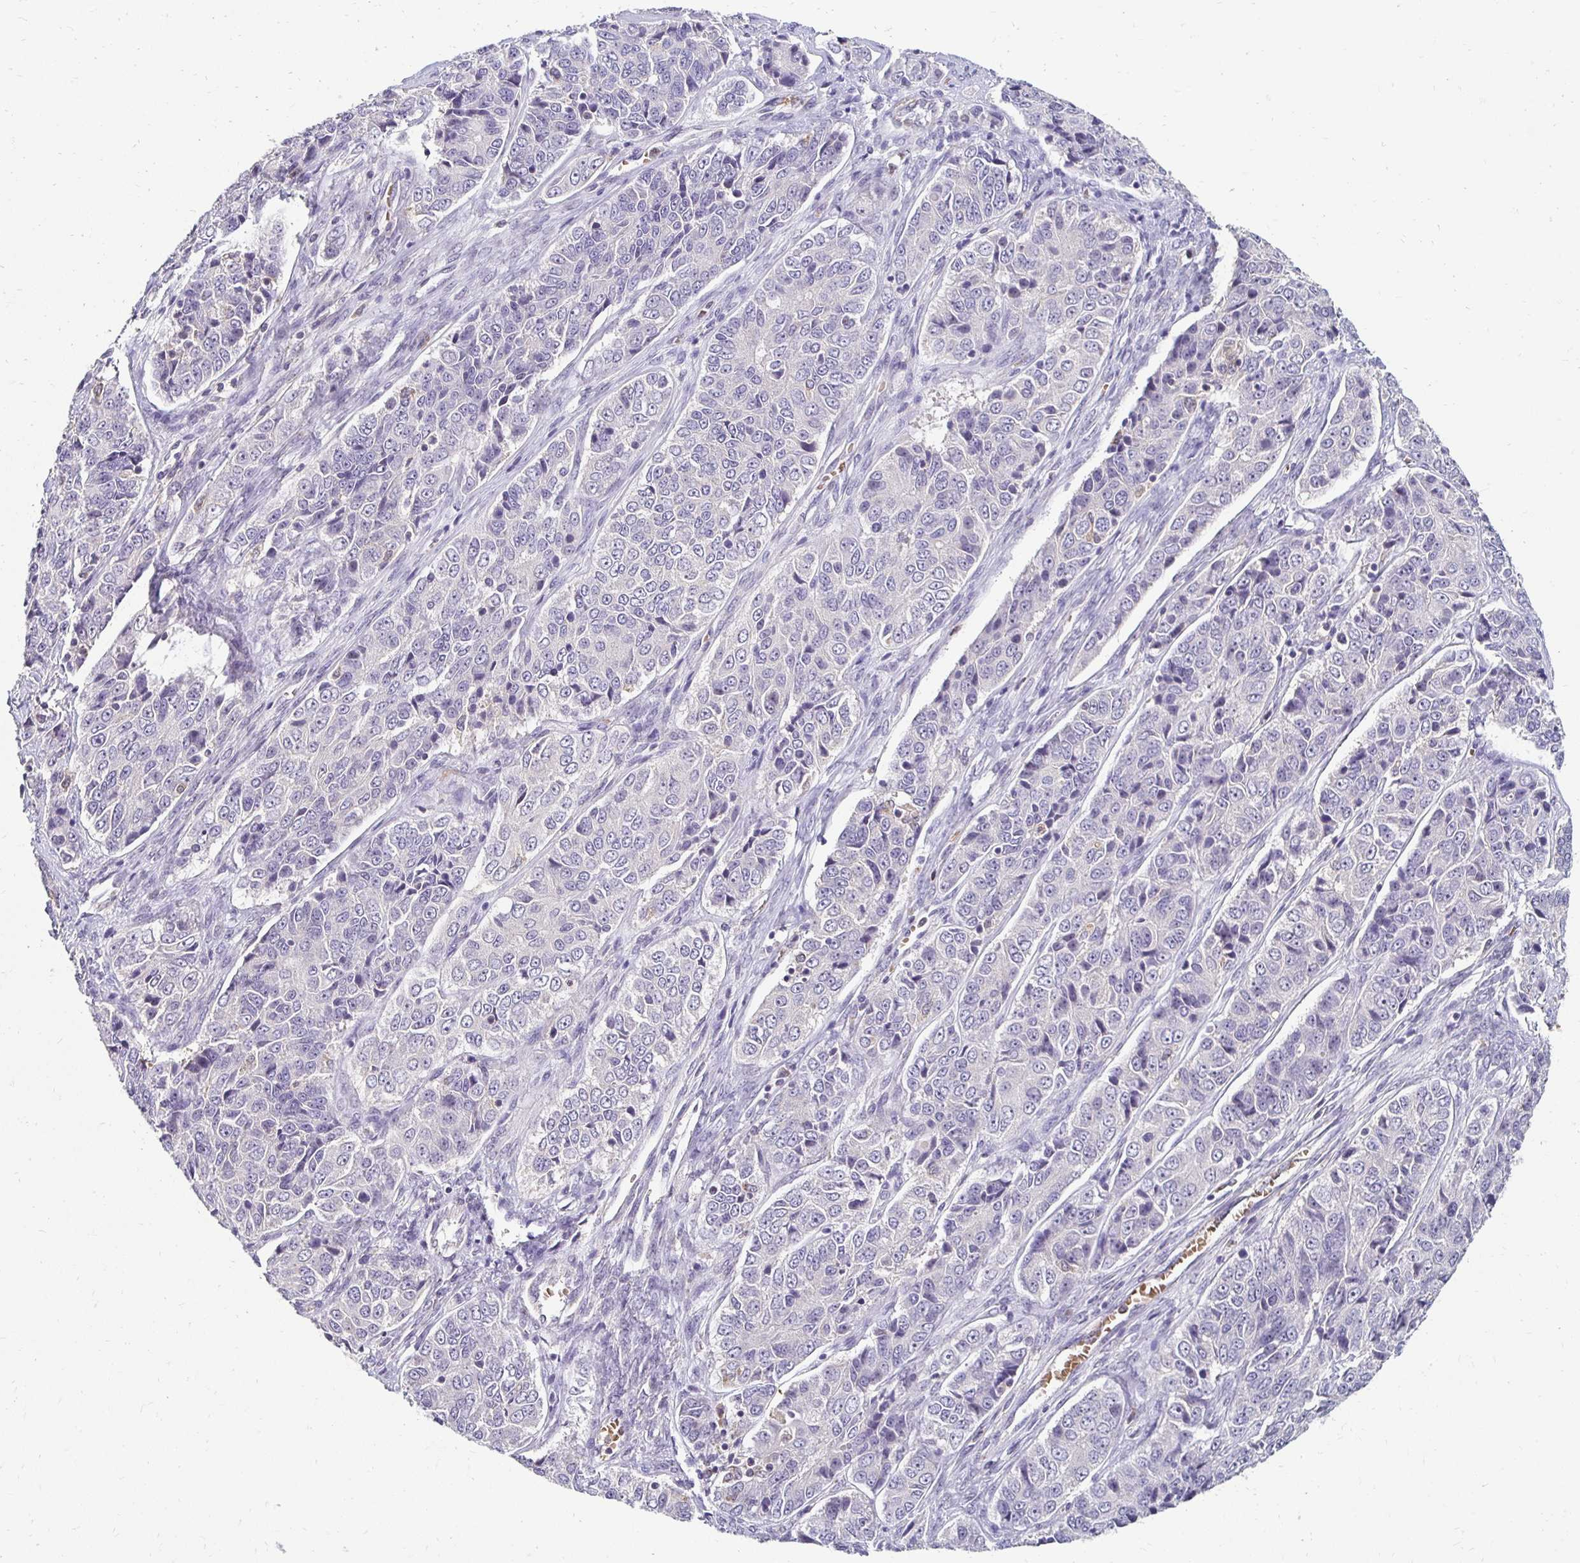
{"staining": {"intensity": "negative", "quantity": "none", "location": "none"}, "tissue": "ovarian cancer", "cell_type": "Tumor cells", "image_type": "cancer", "snomed": [{"axis": "morphology", "description": "Carcinoma, endometroid"}, {"axis": "topography", "description": "Ovary"}], "caption": "DAB immunohistochemical staining of human ovarian cancer (endometroid carcinoma) exhibits no significant positivity in tumor cells. (Stains: DAB immunohistochemistry with hematoxylin counter stain, Microscopy: brightfield microscopy at high magnification).", "gene": "GK2", "patient": {"sex": "female", "age": 51}}